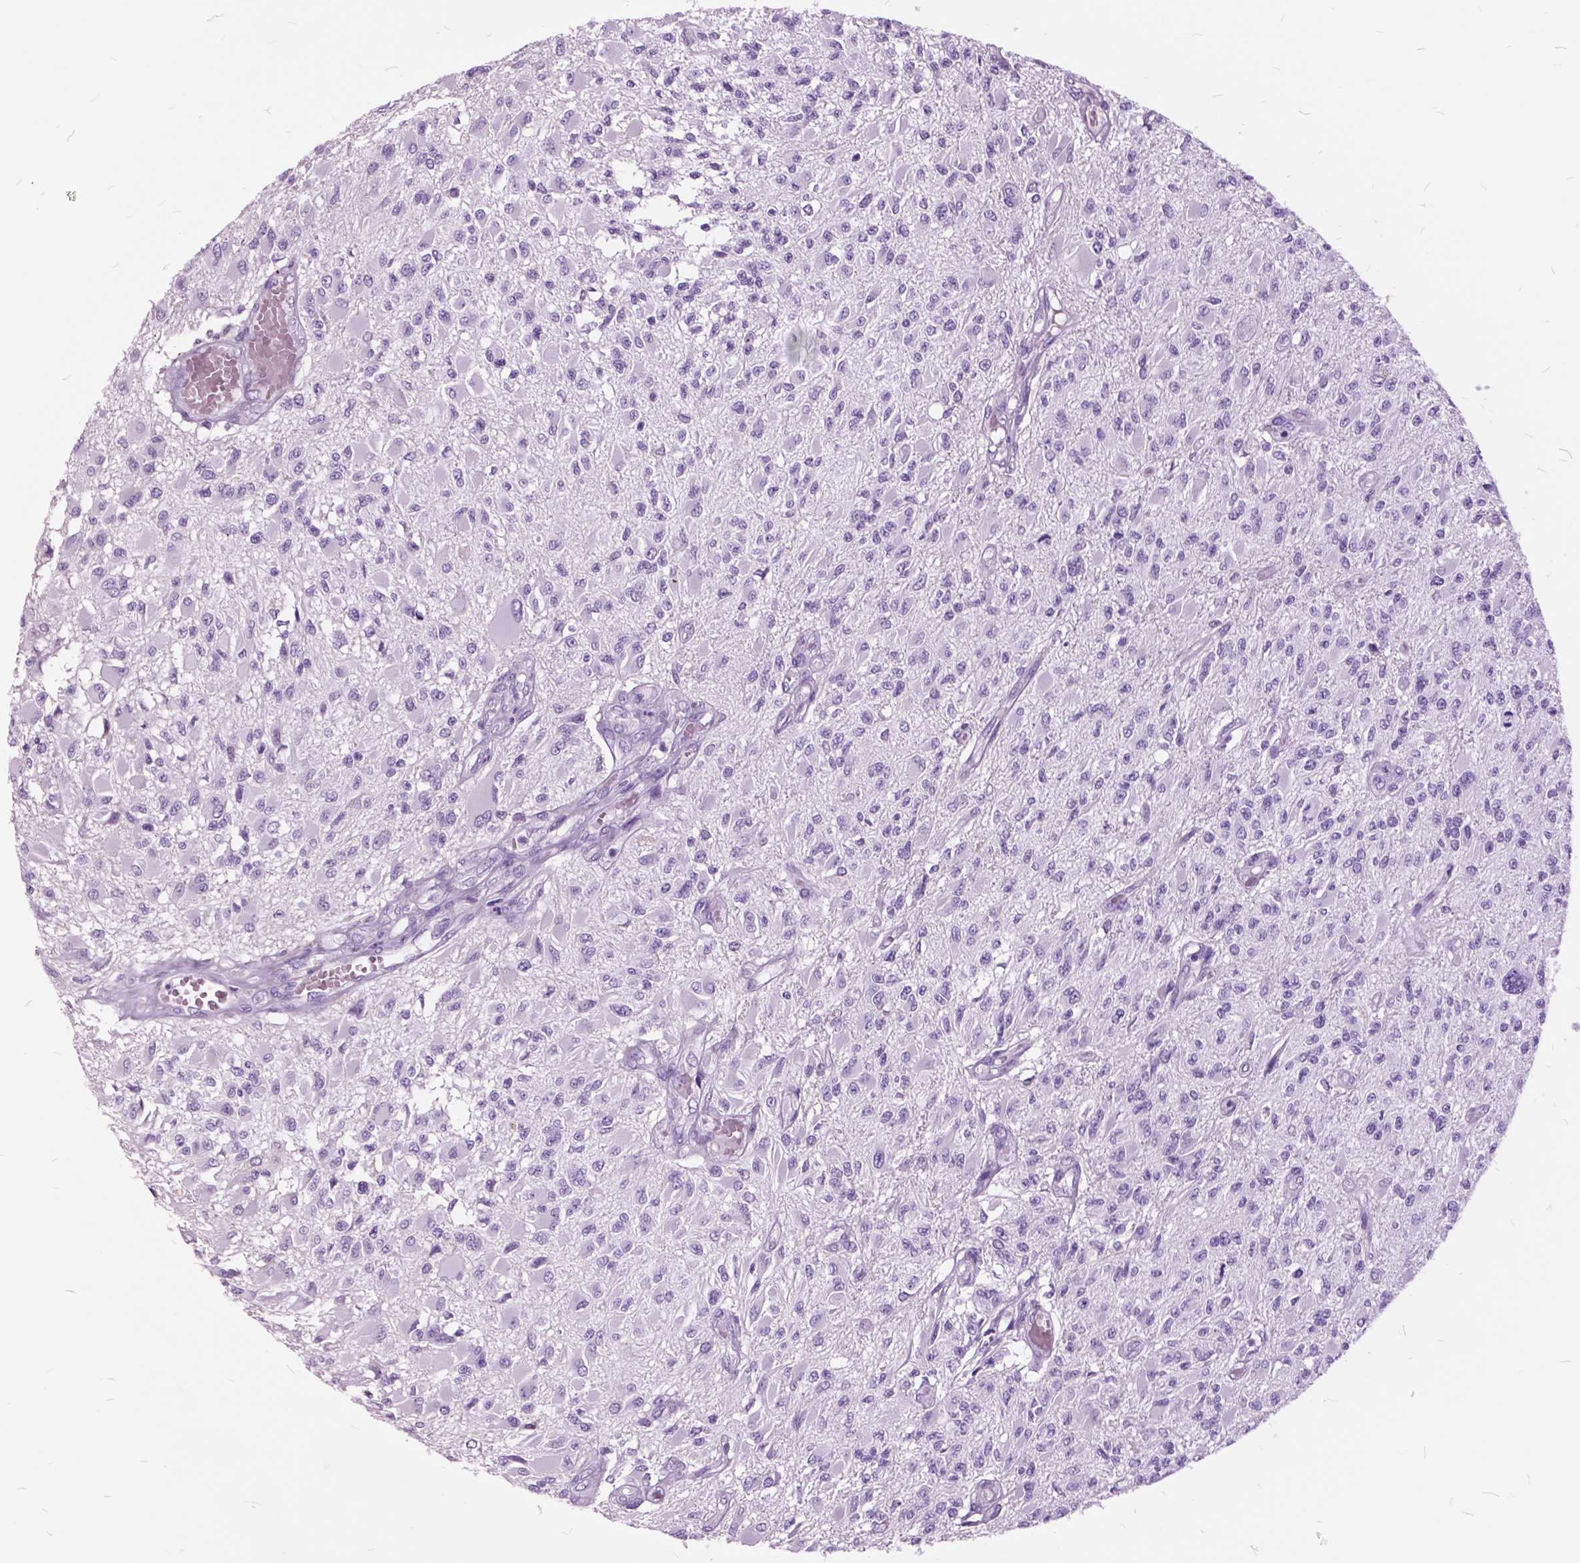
{"staining": {"intensity": "negative", "quantity": "none", "location": "none"}, "tissue": "glioma", "cell_type": "Tumor cells", "image_type": "cancer", "snomed": [{"axis": "morphology", "description": "Glioma, malignant, High grade"}, {"axis": "topography", "description": "Brain"}], "caption": "Immunohistochemistry (IHC) image of neoplastic tissue: human malignant high-grade glioma stained with DAB (3,3'-diaminobenzidine) demonstrates no significant protein positivity in tumor cells. (DAB (3,3'-diaminobenzidine) IHC, high magnification).", "gene": "GDF9", "patient": {"sex": "female", "age": 63}}